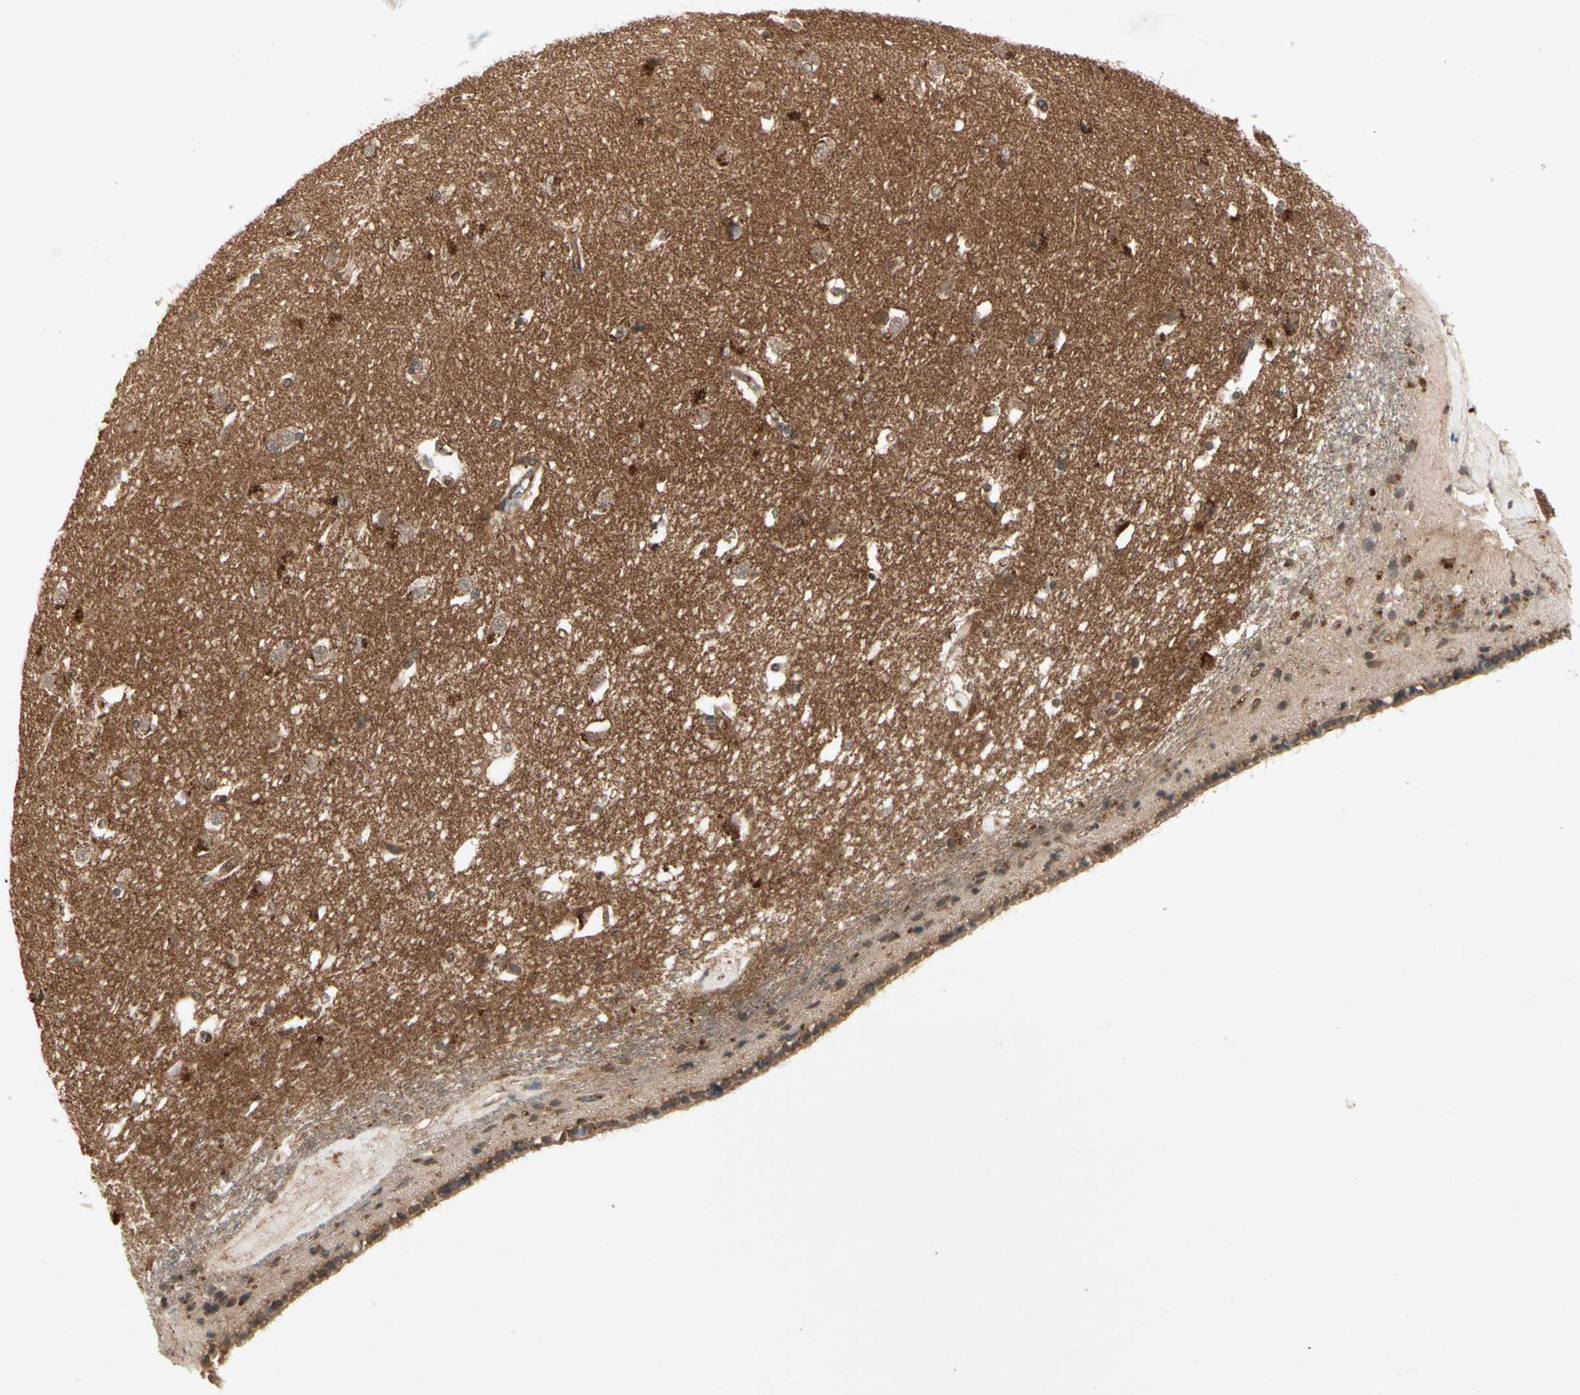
{"staining": {"intensity": "strong", "quantity": "<25%", "location": "cytoplasmic/membranous"}, "tissue": "caudate", "cell_type": "Glial cells", "image_type": "normal", "snomed": [{"axis": "morphology", "description": "Normal tissue, NOS"}, {"axis": "topography", "description": "Lateral ventricle wall"}], "caption": "The immunohistochemical stain labels strong cytoplasmic/membranous staining in glial cells of benign caudate.", "gene": "FLOT1", "patient": {"sex": "female", "age": 19}}